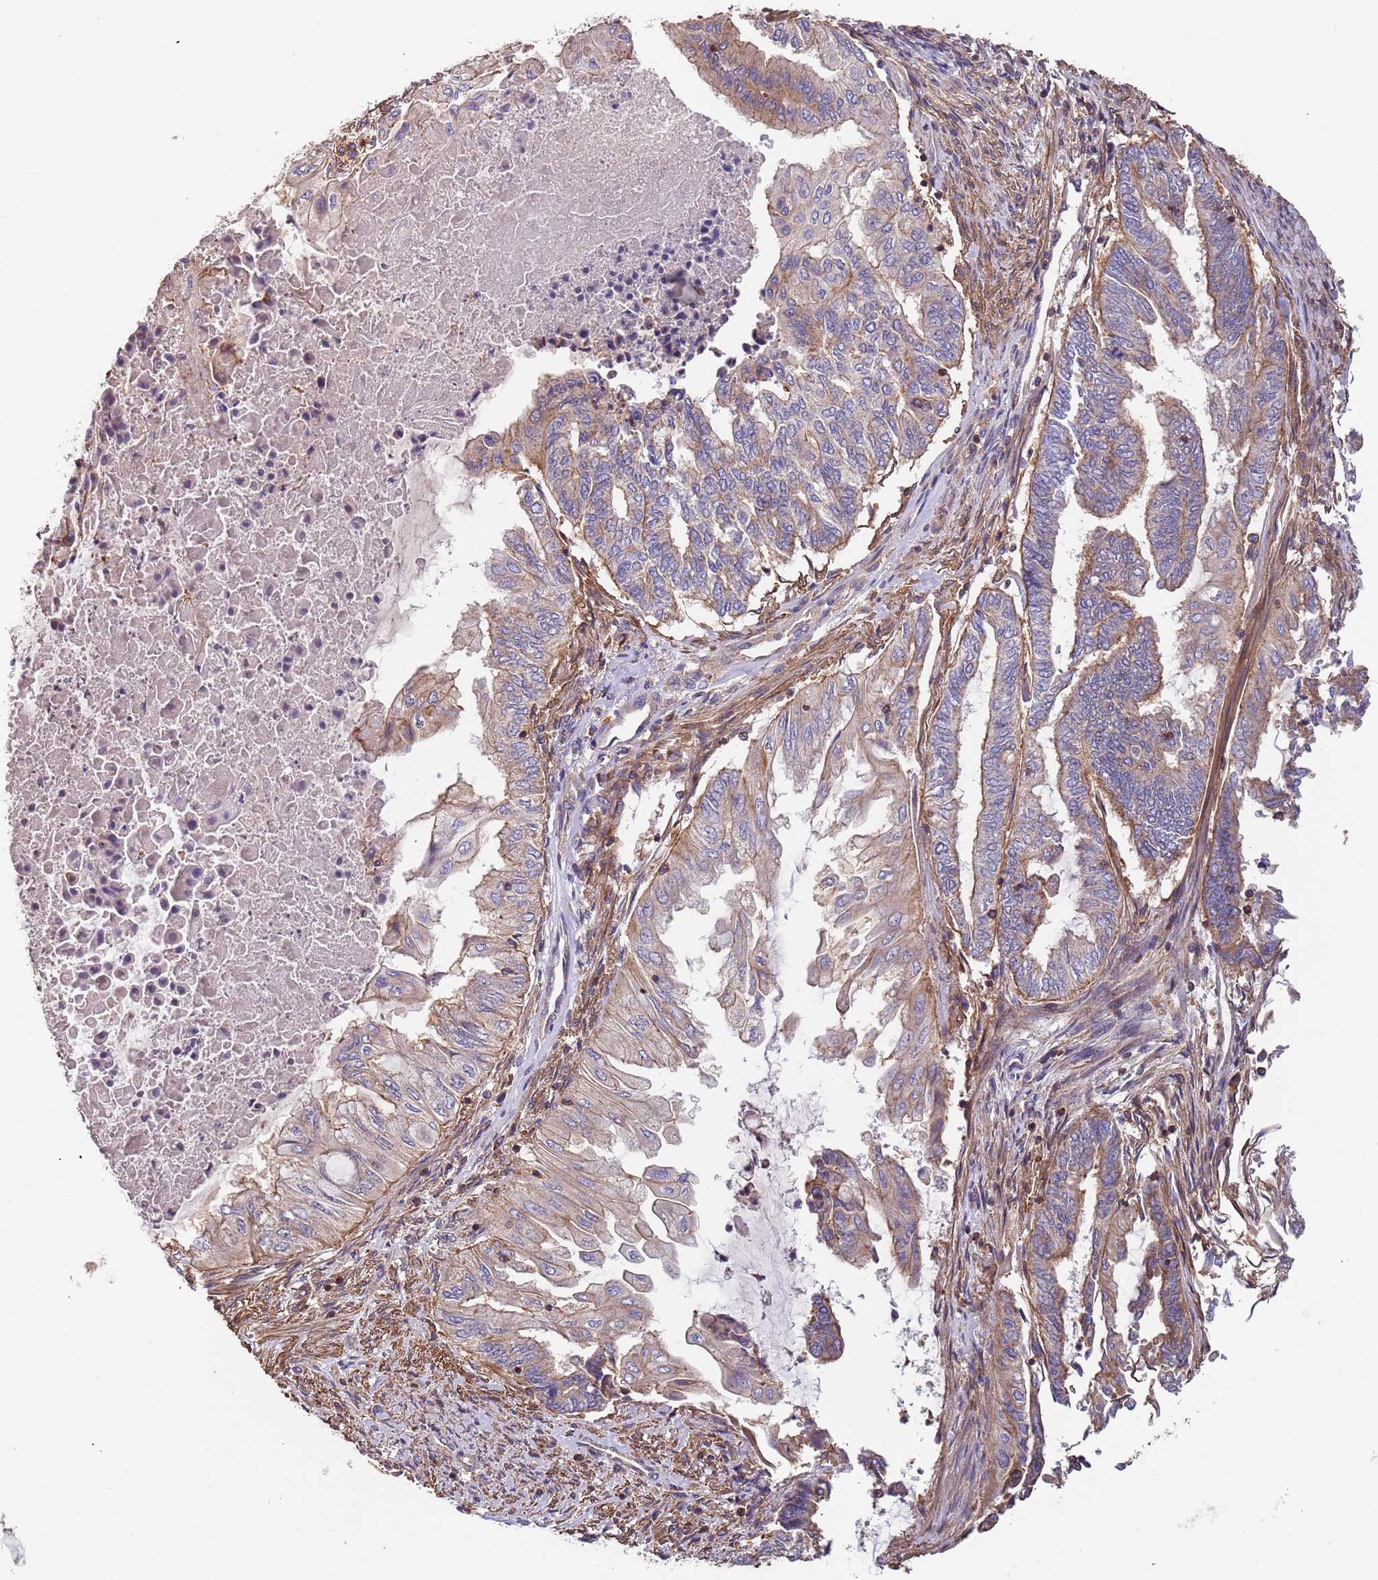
{"staining": {"intensity": "weak", "quantity": "<25%", "location": "cytoplasmic/membranous"}, "tissue": "endometrial cancer", "cell_type": "Tumor cells", "image_type": "cancer", "snomed": [{"axis": "morphology", "description": "Adenocarcinoma, NOS"}, {"axis": "topography", "description": "Uterus"}, {"axis": "topography", "description": "Endometrium"}], "caption": "This is an immunohistochemistry photomicrograph of endometrial adenocarcinoma. There is no expression in tumor cells.", "gene": "SYT4", "patient": {"sex": "female", "age": 70}}